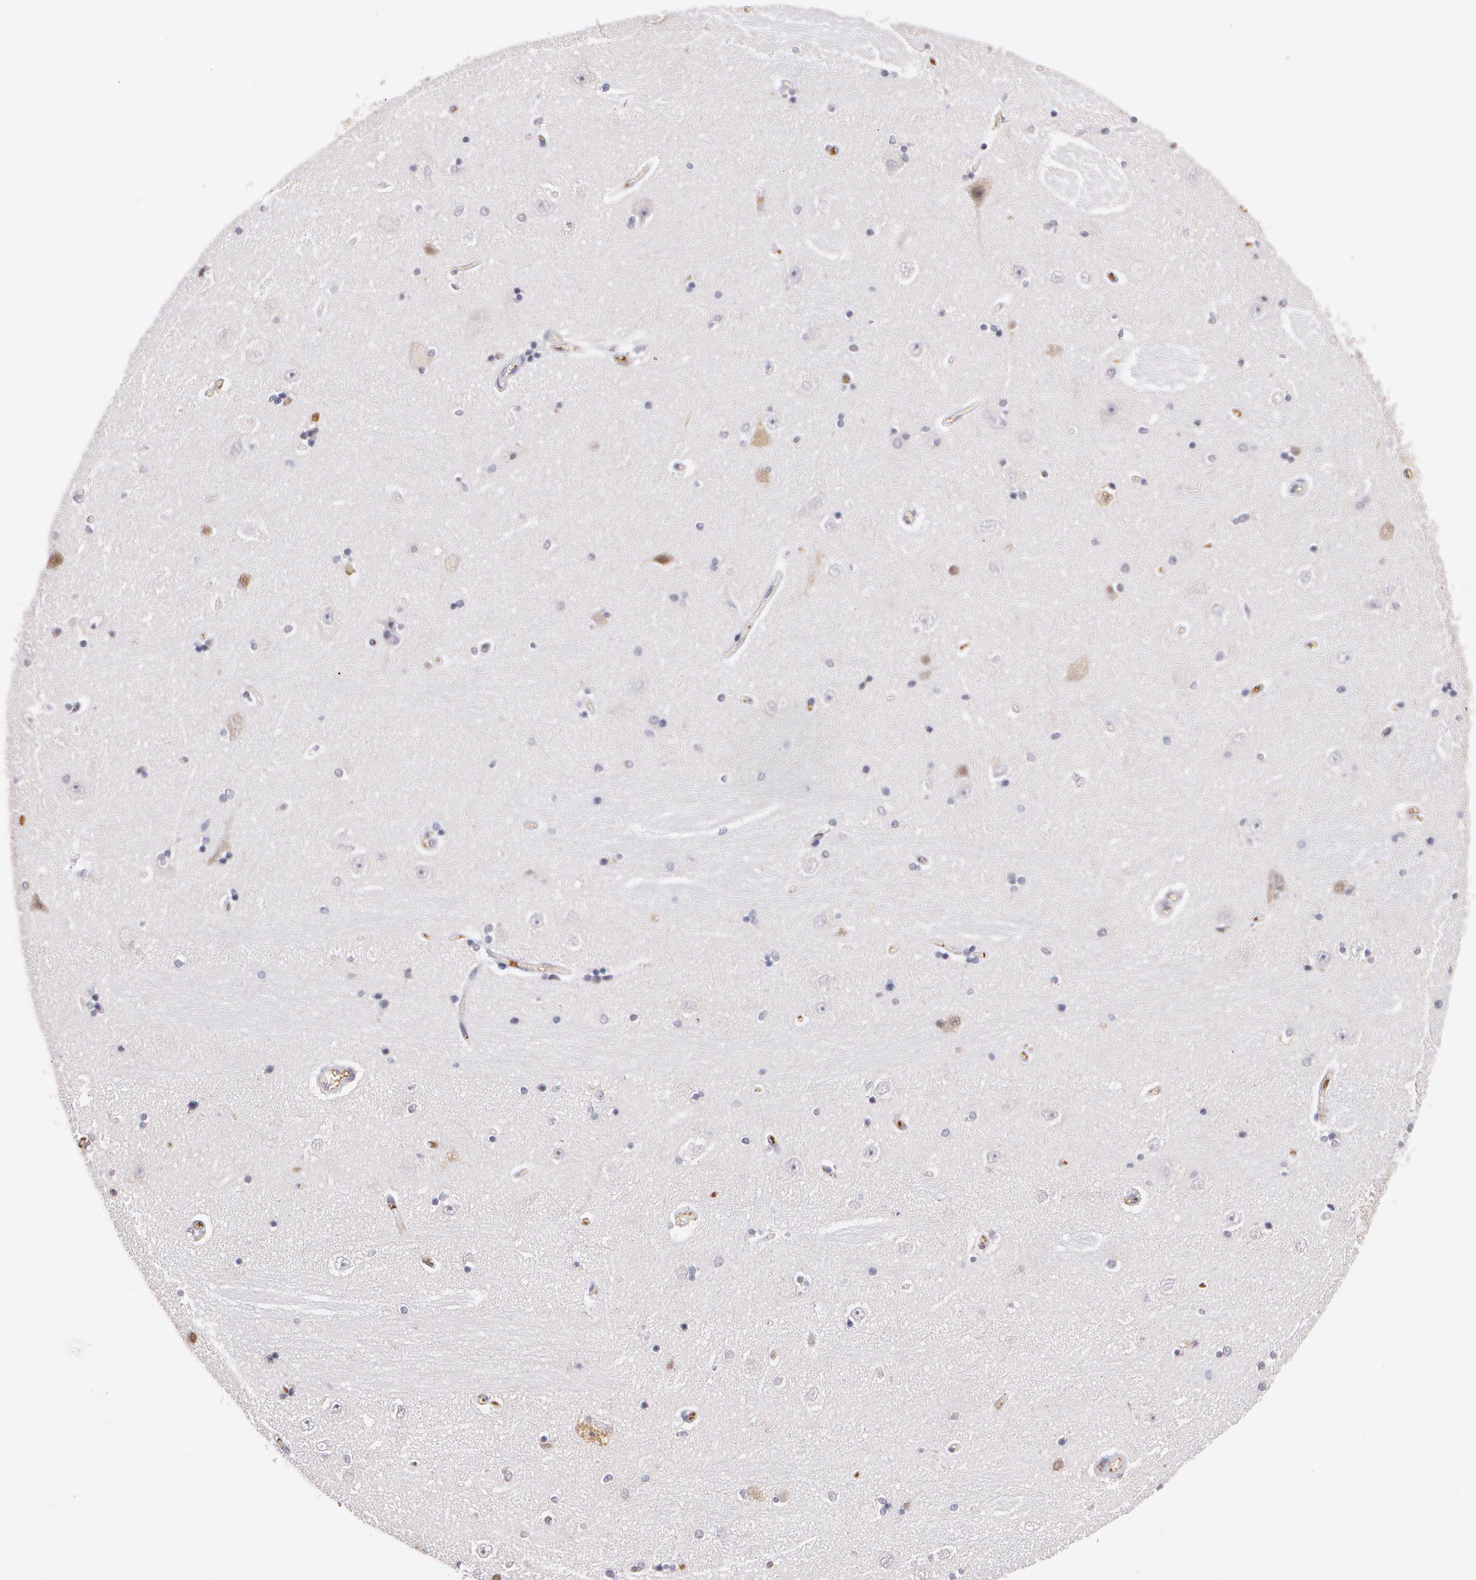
{"staining": {"intensity": "negative", "quantity": "none", "location": "none"}, "tissue": "hippocampus", "cell_type": "Glial cells", "image_type": "normal", "snomed": [{"axis": "morphology", "description": "Normal tissue, NOS"}, {"axis": "topography", "description": "Hippocampus"}], "caption": "Glial cells are negative for brown protein staining in normal hippocampus. (DAB (3,3'-diaminobenzidine) immunohistochemistry (IHC) with hematoxylin counter stain).", "gene": "PTS", "patient": {"sex": "female", "age": 54}}